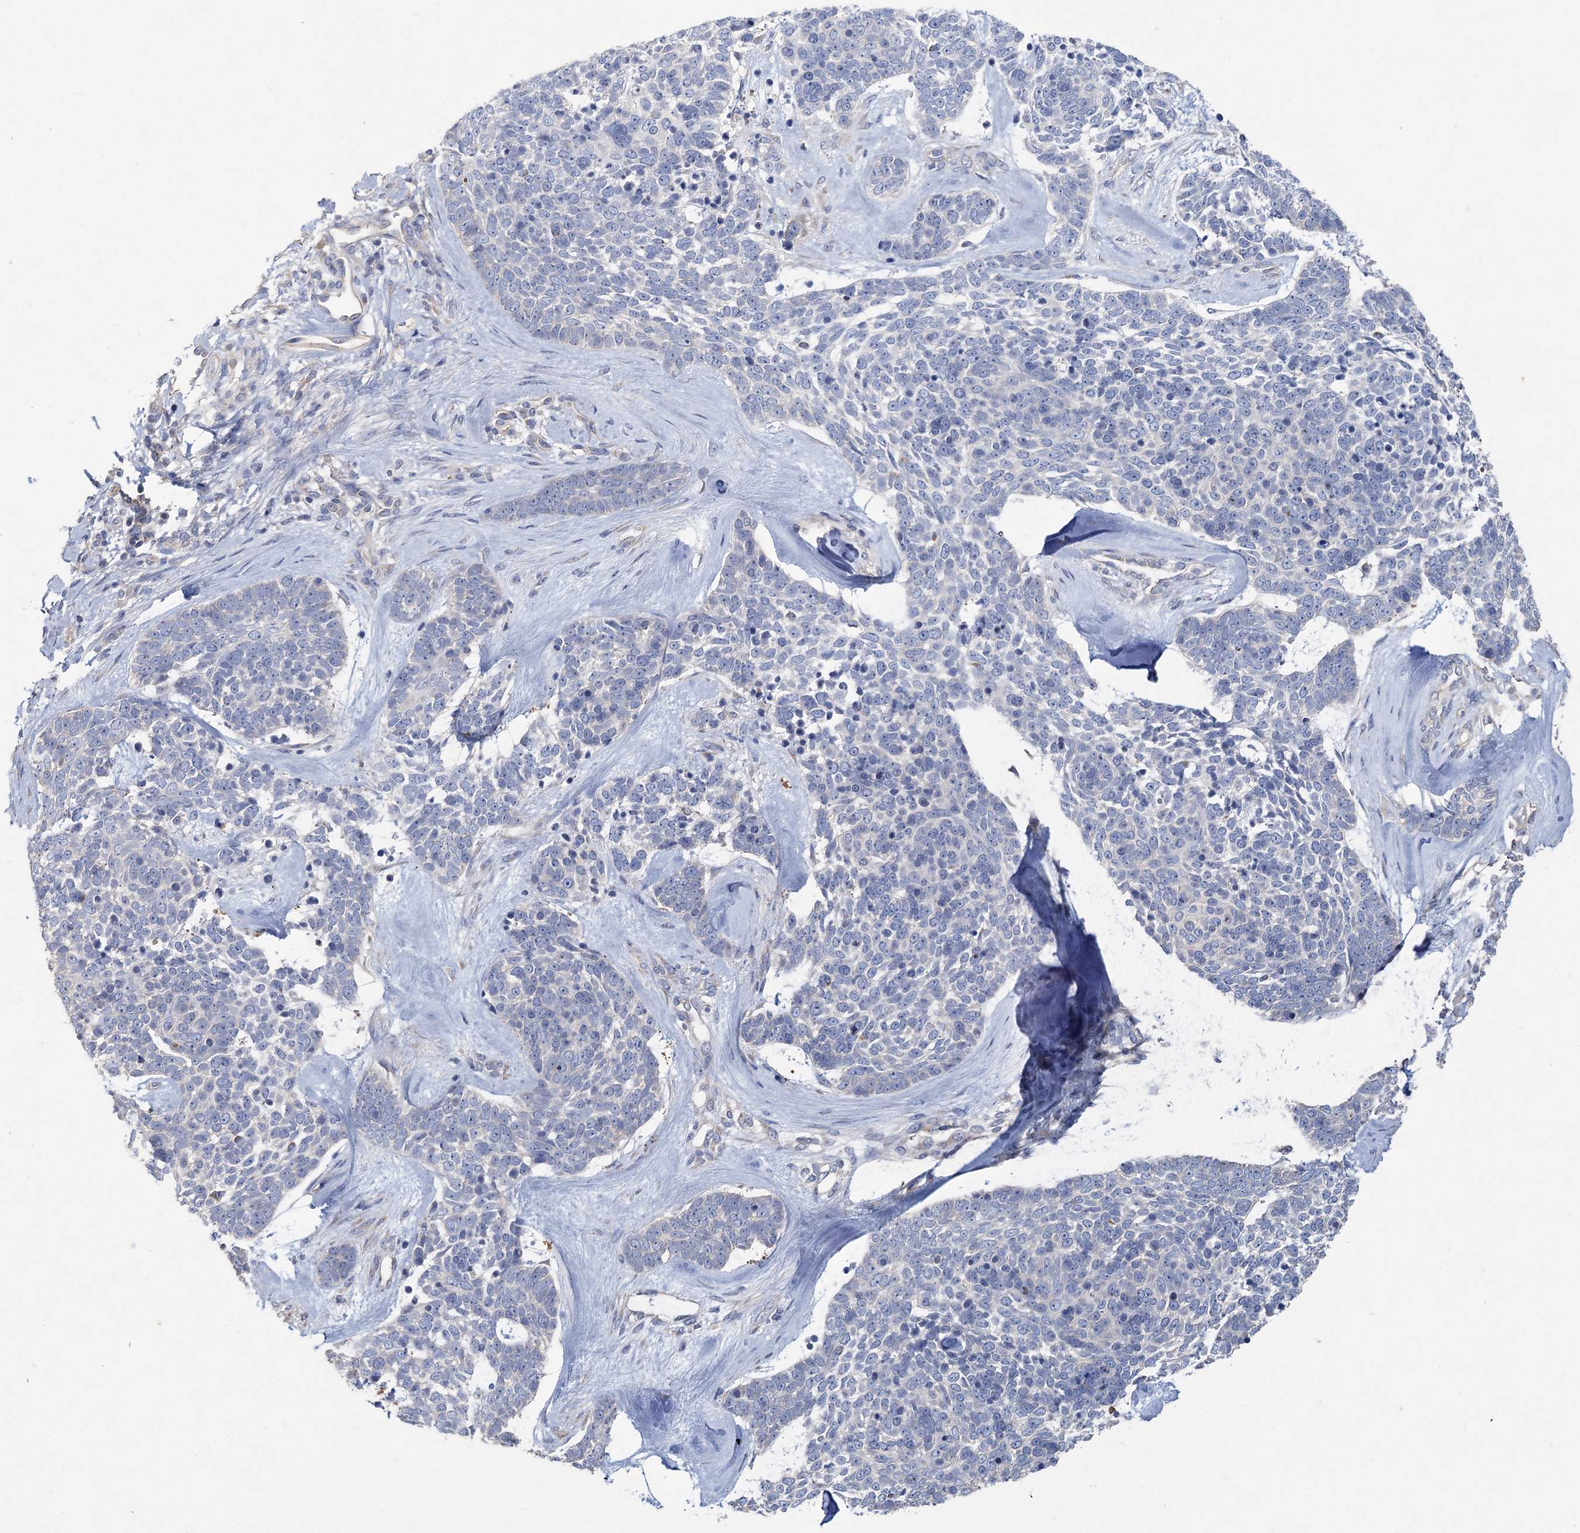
{"staining": {"intensity": "negative", "quantity": "none", "location": "none"}, "tissue": "skin cancer", "cell_type": "Tumor cells", "image_type": "cancer", "snomed": [{"axis": "morphology", "description": "Basal cell carcinoma"}, {"axis": "topography", "description": "Skin"}], "caption": "Basal cell carcinoma (skin) was stained to show a protein in brown. There is no significant positivity in tumor cells. (DAB immunohistochemistry (IHC) with hematoxylin counter stain).", "gene": "HES2", "patient": {"sex": "female", "age": 81}}